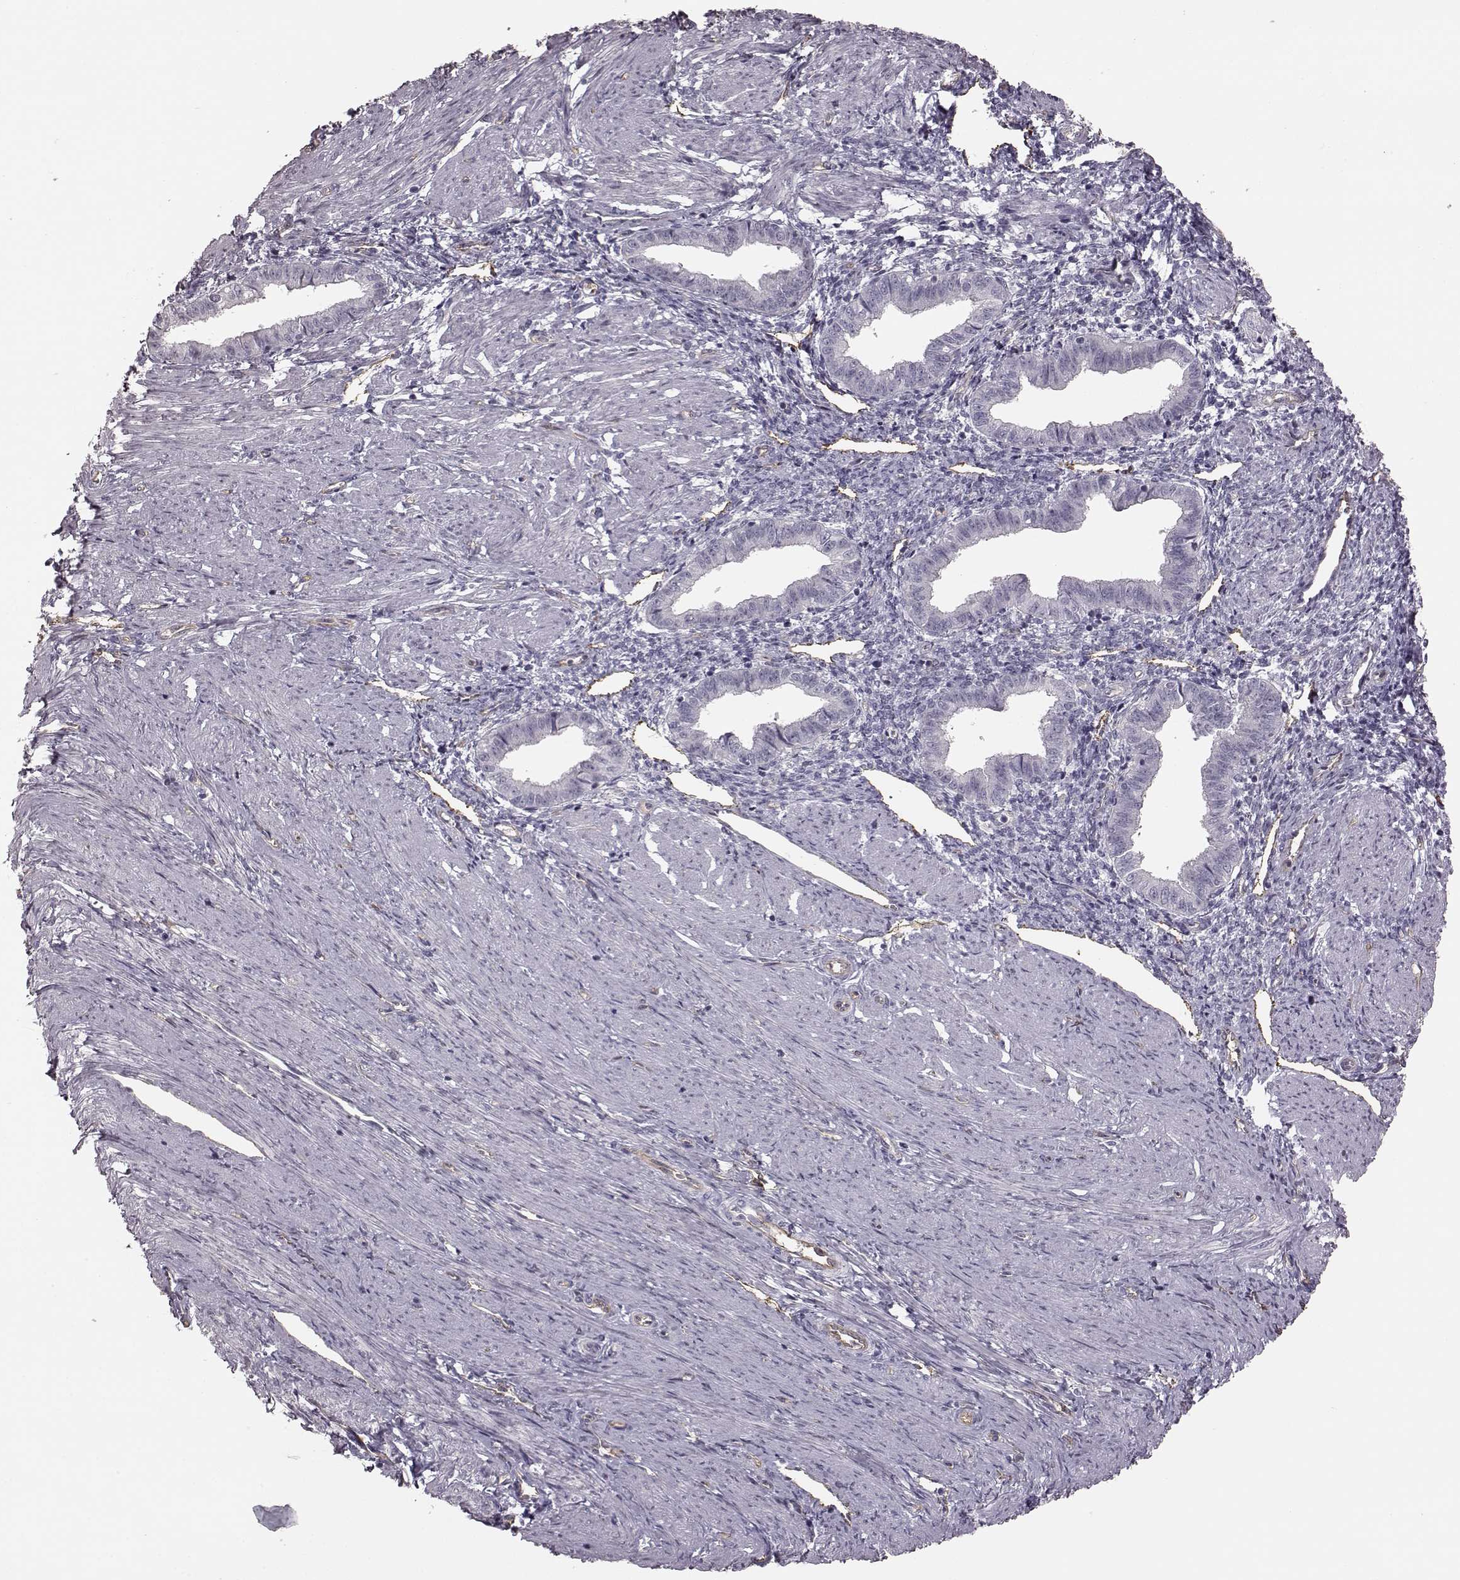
{"staining": {"intensity": "negative", "quantity": "none", "location": "none"}, "tissue": "endometrium", "cell_type": "Cells in endometrial stroma", "image_type": "normal", "snomed": [{"axis": "morphology", "description": "Normal tissue, NOS"}, {"axis": "topography", "description": "Endometrium"}], "caption": "Immunohistochemistry (IHC) photomicrograph of unremarkable endometrium stained for a protein (brown), which displays no staining in cells in endometrial stroma. (DAB IHC visualized using brightfield microscopy, high magnification).", "gene": "EIF4E1B", "patient": {"sex": "female", "age": 37}}